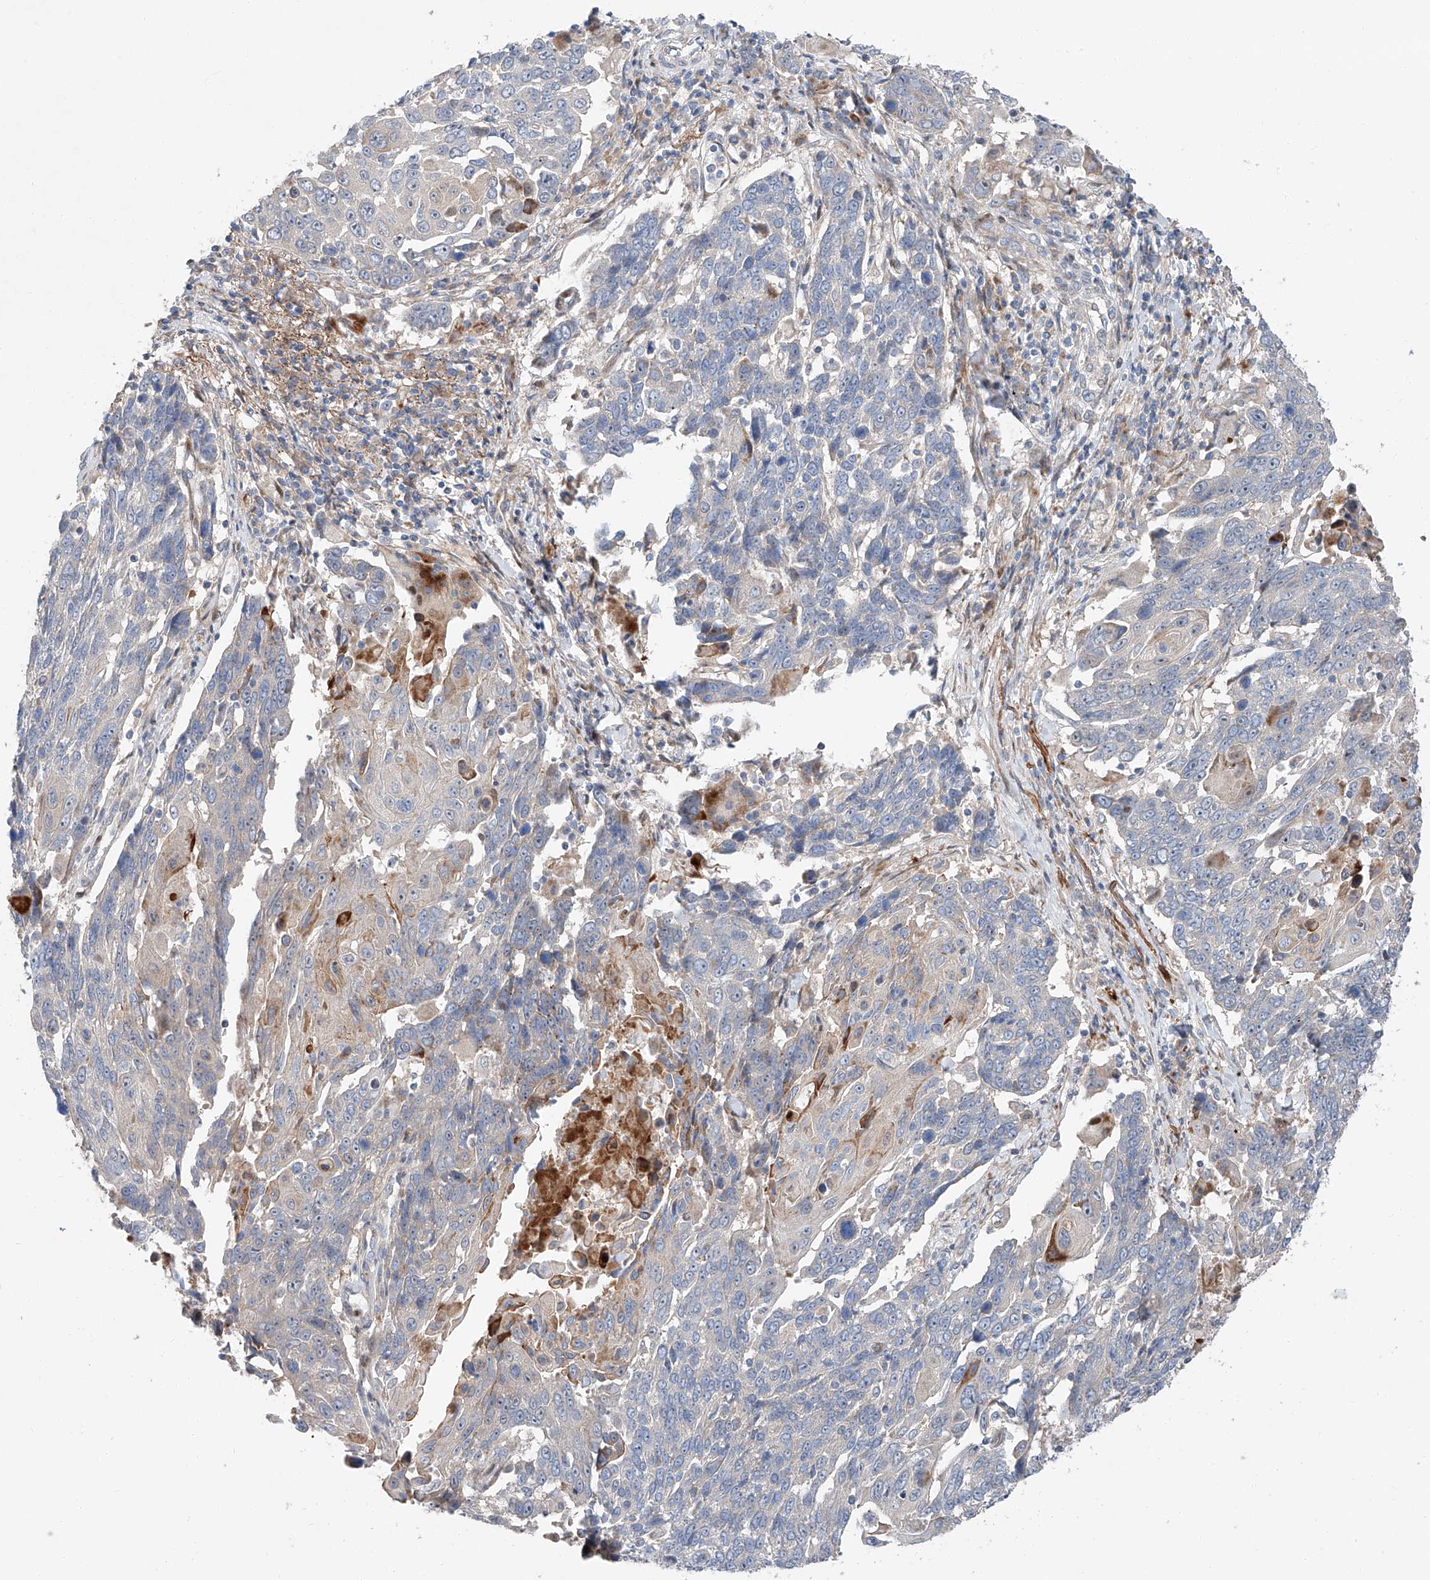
{"staining": {"intensity": "negative", "quantity": "none", "location": "none"}, "tissue": "lung cancer", "cell_type": "Tumor cells", "image_type": "cancer", "snomed": [{"axis": "morphology", "description": "Squamous cell carcinoma, NOS"}, {"axis": "topography", "description": "Lung"}], "caption": "Tumor cells show no significant protein positivity in lung squamous cell carcinoma.", "gene": "USF3", "patient": {"sex": "male", "age": 66}}